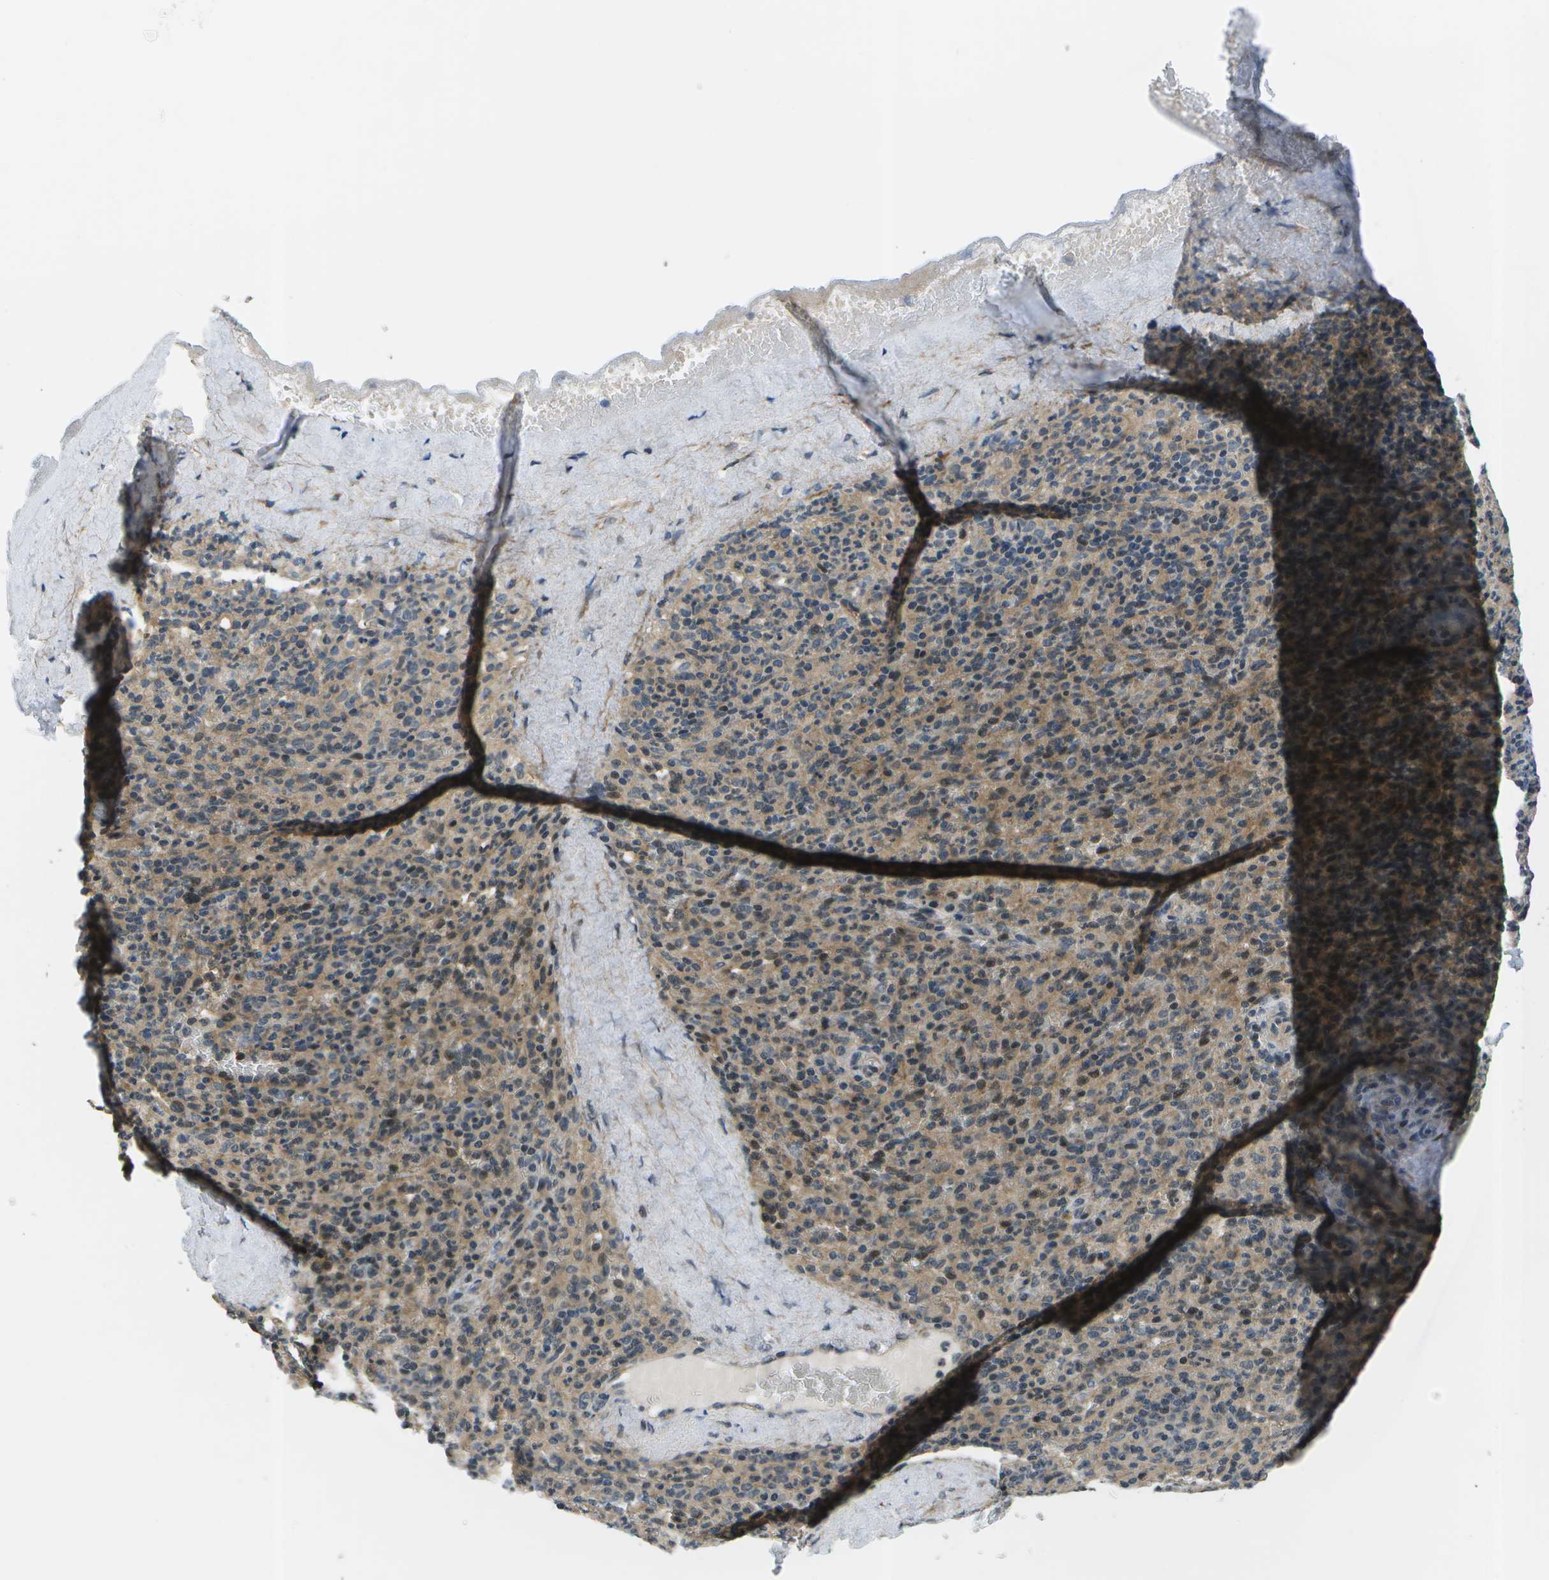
{"staining": {"intensity": "moderate", "quantity": "25%-75%", "location": "cytoplasmic/membranous"}, "tissue": "spleen", "cell_type": "Cells in red pulp", "image_type": "normal", "snomed": [{"axis": "morphology", "description": "Normal tissue, NOS"}, {"axis": "topography", "description": "Spleen"}], "caption": "Immunohistochemistry micrograph of benign spleen: human spleen stained using immunohistochemistry (IHC) demonstrates medium levels of moderate protein expression localized specifically in the cytoplasmic/membranous of cells in red pulp, appearing as a cytoplasmic/membranous brown color.", "gene": "ENPP5", "patient": {"sex": "male", "age": 36}}